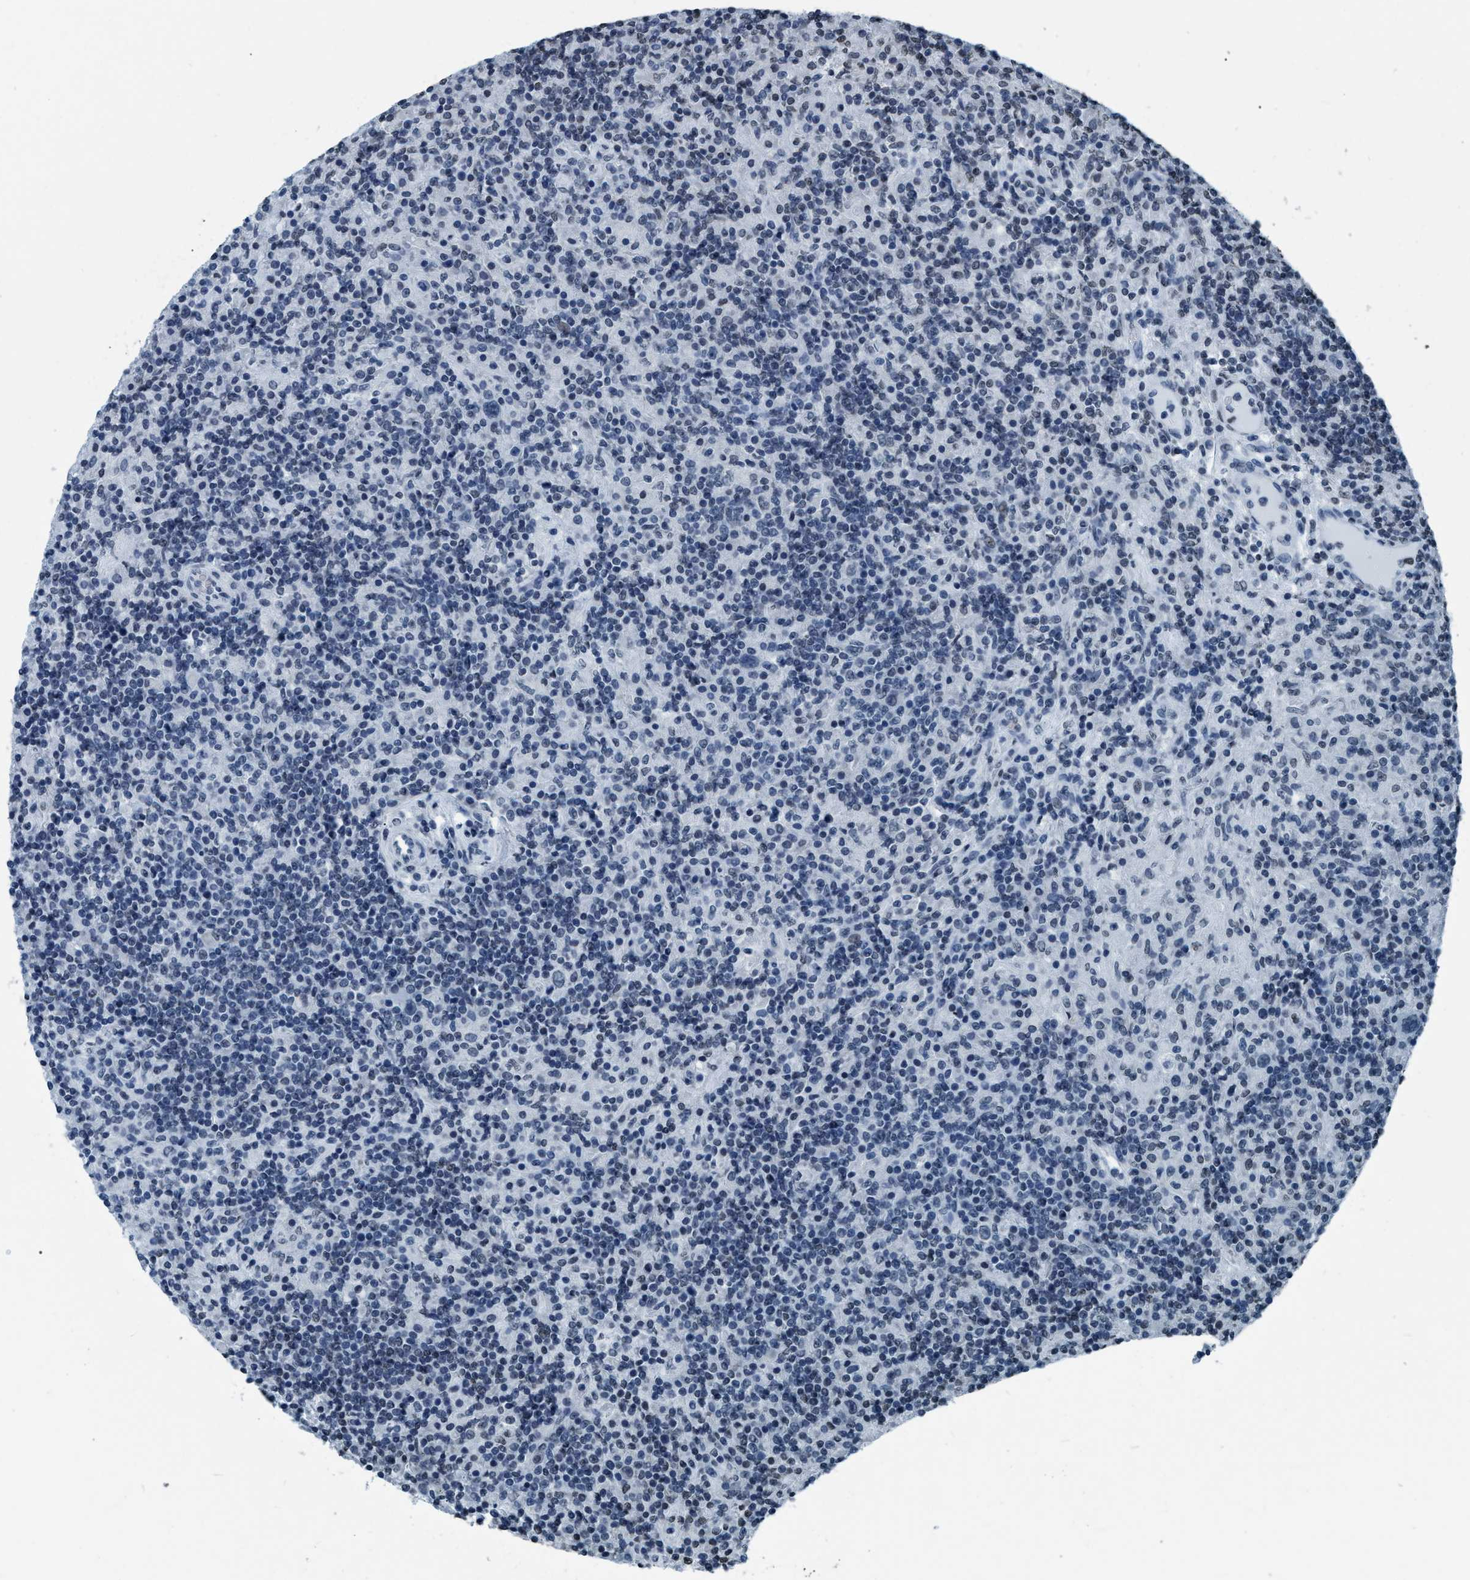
{"staining": {"intensity": "negative", "quantity": "none", "location": "none"}, "tissue": "lymphoma", "cell_type": "Tumor cells", "image_type": "cancer", "snomed": [{"axis": "morphology", "description": "Hodgkin's disease, NOS"}, {"axis": "topography", "description": "Lymph node"}], "caption": "DAB immunohistochemical staining of human lymphoma reveals no significant expression in tumor cells. (DAB IHC visualized using brightfield microscopy, high magnification).", "gene": "CCNE2", "patient": {"sex": "male", "age": 70}}